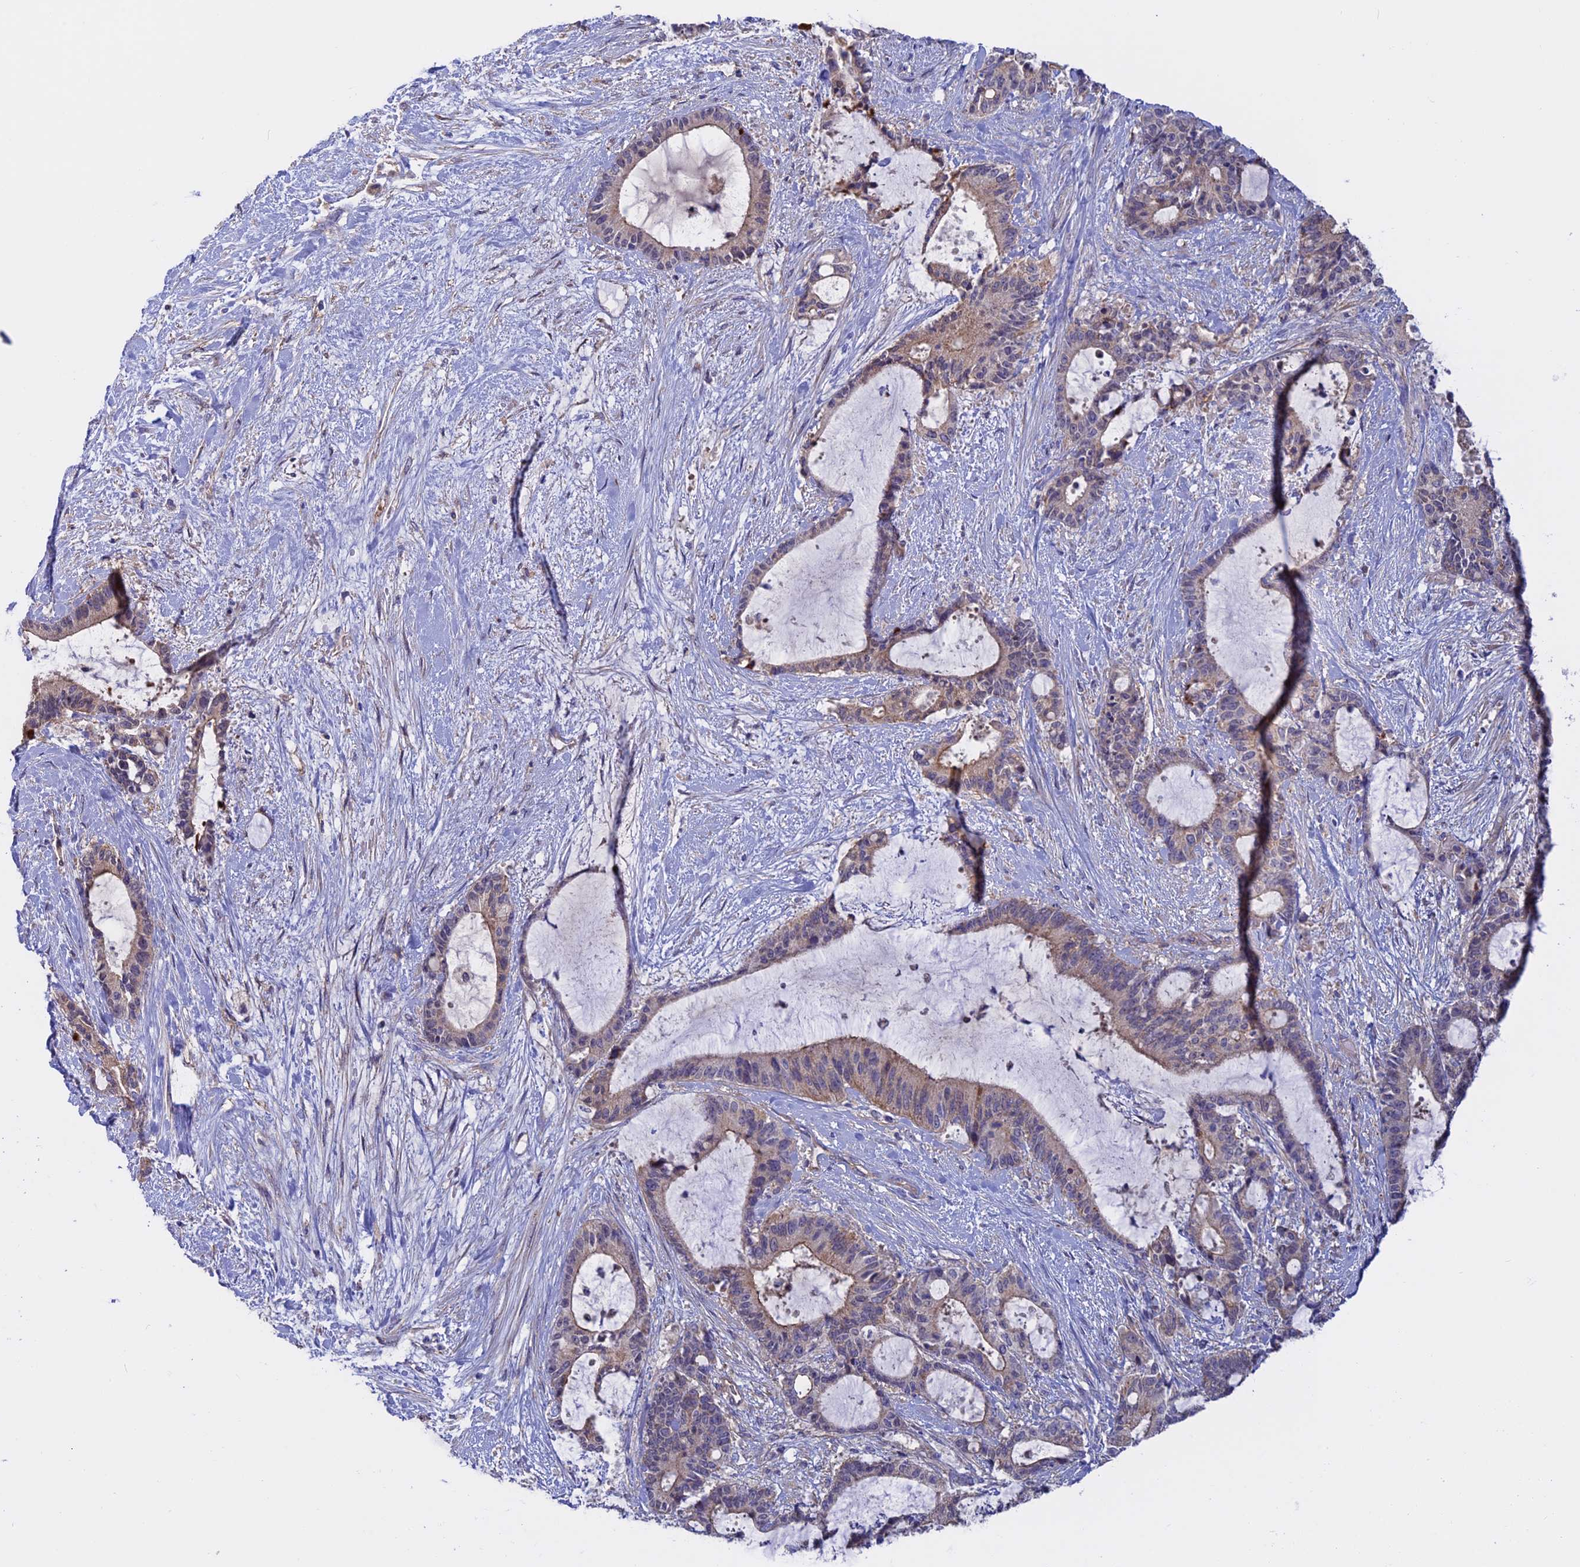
{"staining": {"intensity": "weak", "quantity": ">75%", "location": "cytoplasmic/membranous"}, "tissue": "liver cancer", "cell_type": "Tumor cells", "image_type": "cancer", "snomed": [{"axis": "morphology", "description": "Normal tissue, NOS"}, {"axis": "morphology", "description": "Cholangiocarcinoma"}, {"axis": "topography", "description": "Liver"}, {"axis": "topography", "description": "Peripheral nerve tissue"}], "caption": "Immunohistochemistry (IHC) micrograph of neoplastic tissue: cholangiocarcinoma (liver) stained using IHC displays low levels of weak protein expression localized specifically in the cytoplasmic/membranous of tumor cells, appearing as a cytoplasmic/membranous brown color.", "gene": "ETFDH", "patient": {"sex": "female", "age": 73}}